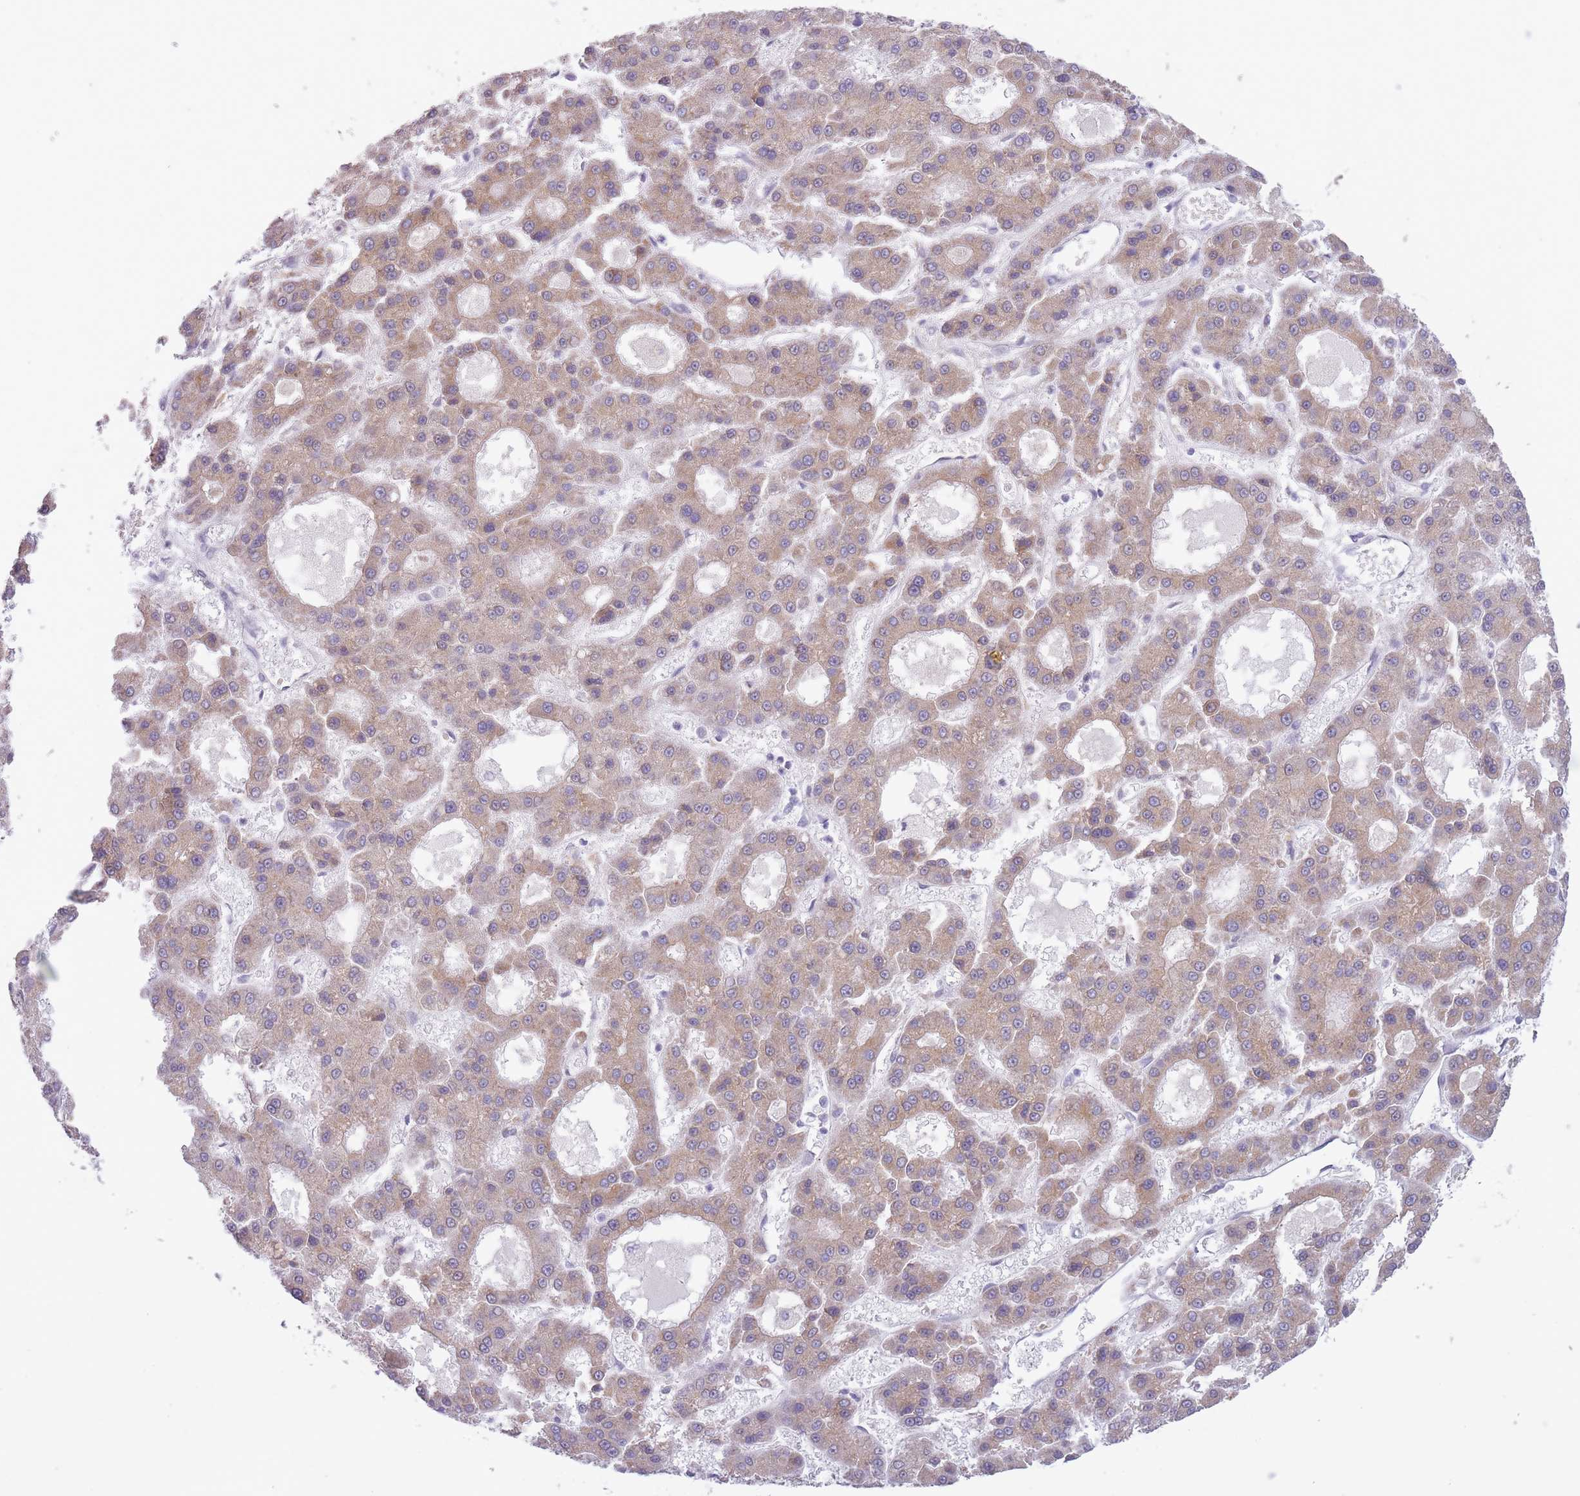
{"staining": {"intensity": "moderate", "quantity": ">75%", "location": "cytoplasmic/membranous"}, "tissue": "liver cancer", "cell_type": "Tumor cells", "image_type": "cancer", "snomed": [{"axis": "morphology", "description": "Carcinoma, Hepatocellular, NOS"}, {"axis": "topography", "description": "Liver"}], "caption": "A brown stain labels moderate cytoplasmic/membranous staining of a protein in liver cancer (hepatocellular carcinoma) tumor cells.", "gene": "ARPIN", "patient": {"sex": "male", "age": 70}}